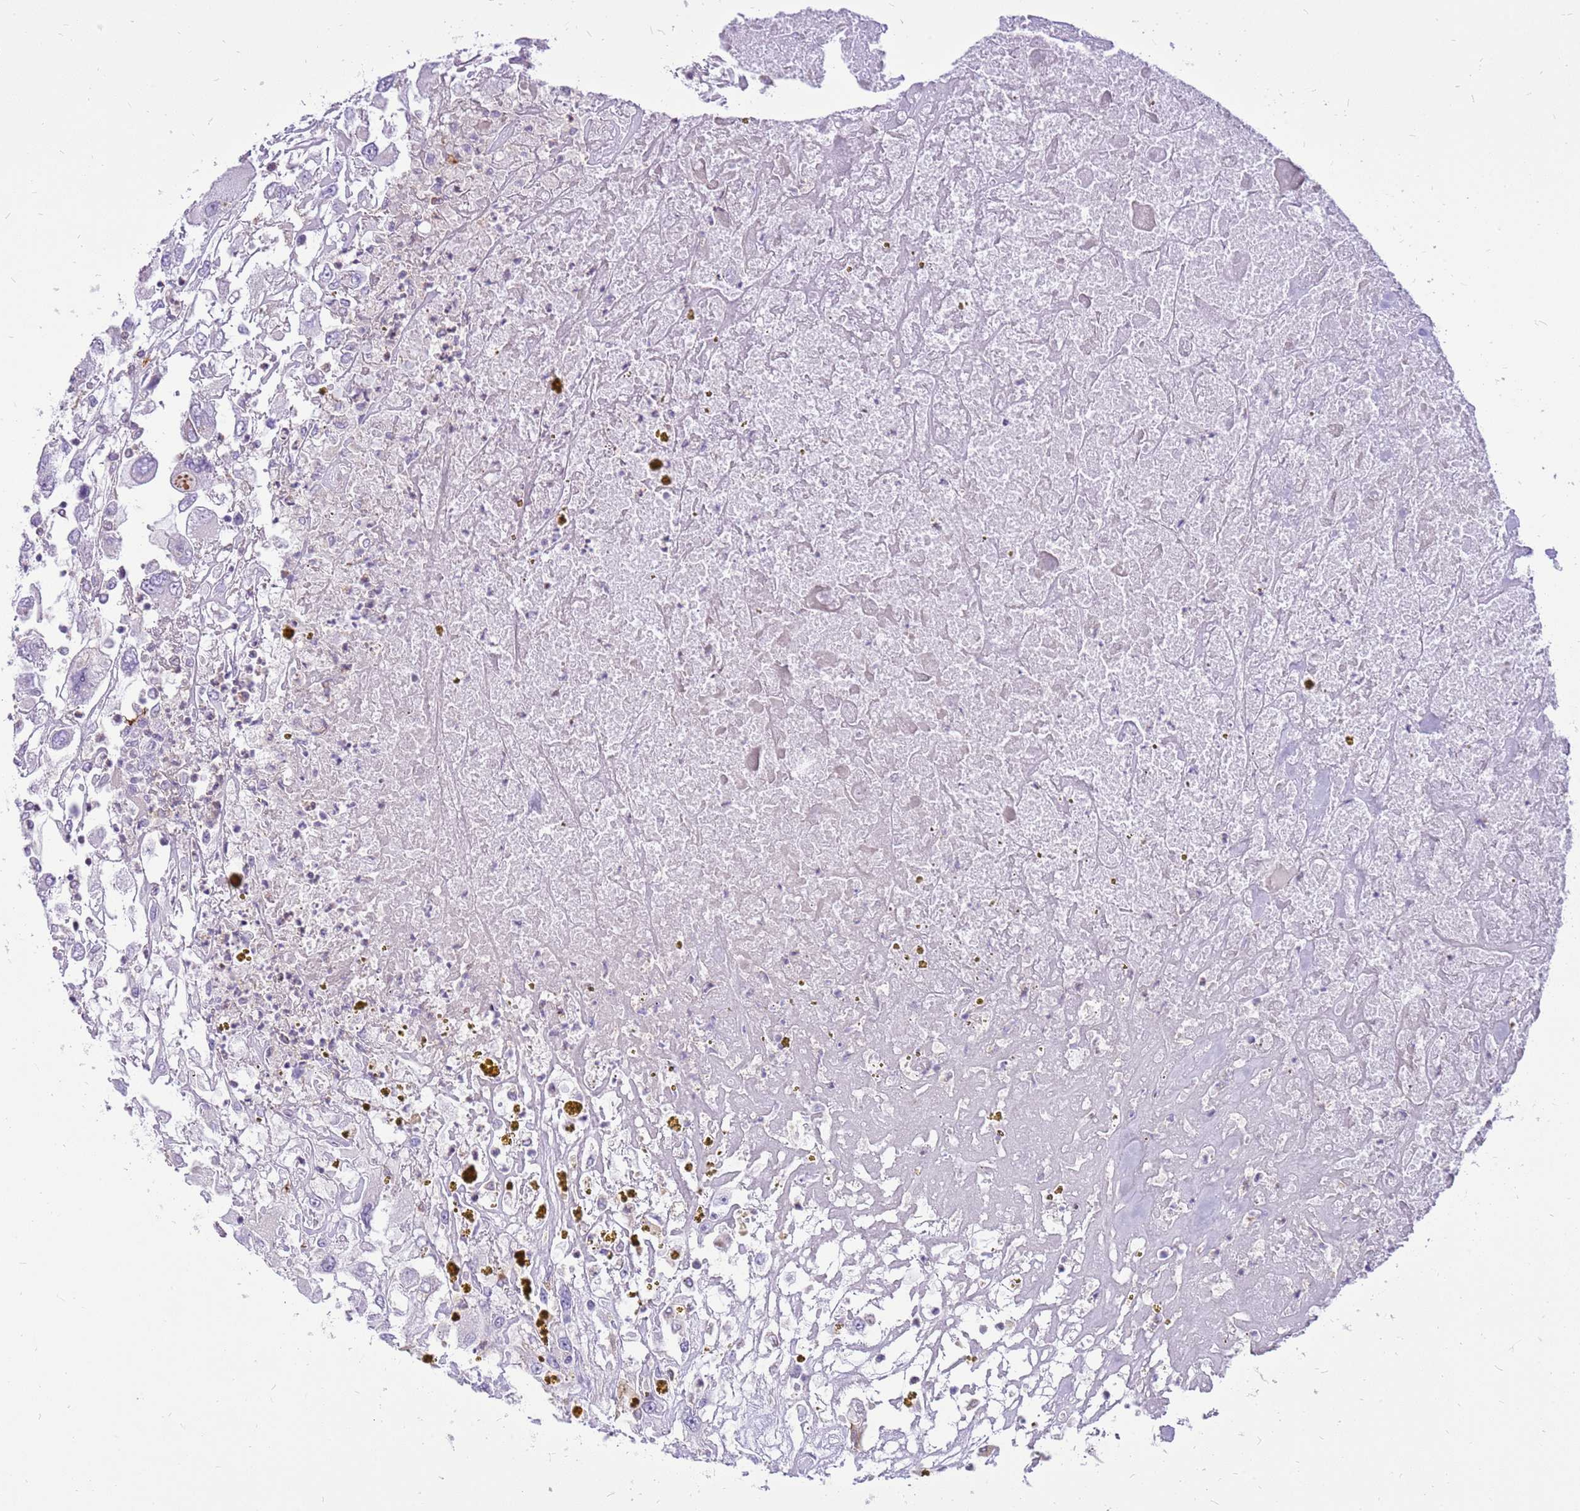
{"staining": {"intensity": "negative", "quantity": "none", "location": "none"}, "tissue": "renal cancer", "cell_type": "Tumor cells", "image_type": "cancer", "snomed": [{"axis": "morphology", "description": "Adenocarcinoma, NOS"}, {"axis": "topography", "description": "Kidney"}], "caption": "Immunohistochemistry (IHC) of renal adenocarcinoma reveals no staining in tumor cells.", "gene": "WDR90", "patient": {"sex": "female", "age": 52}}